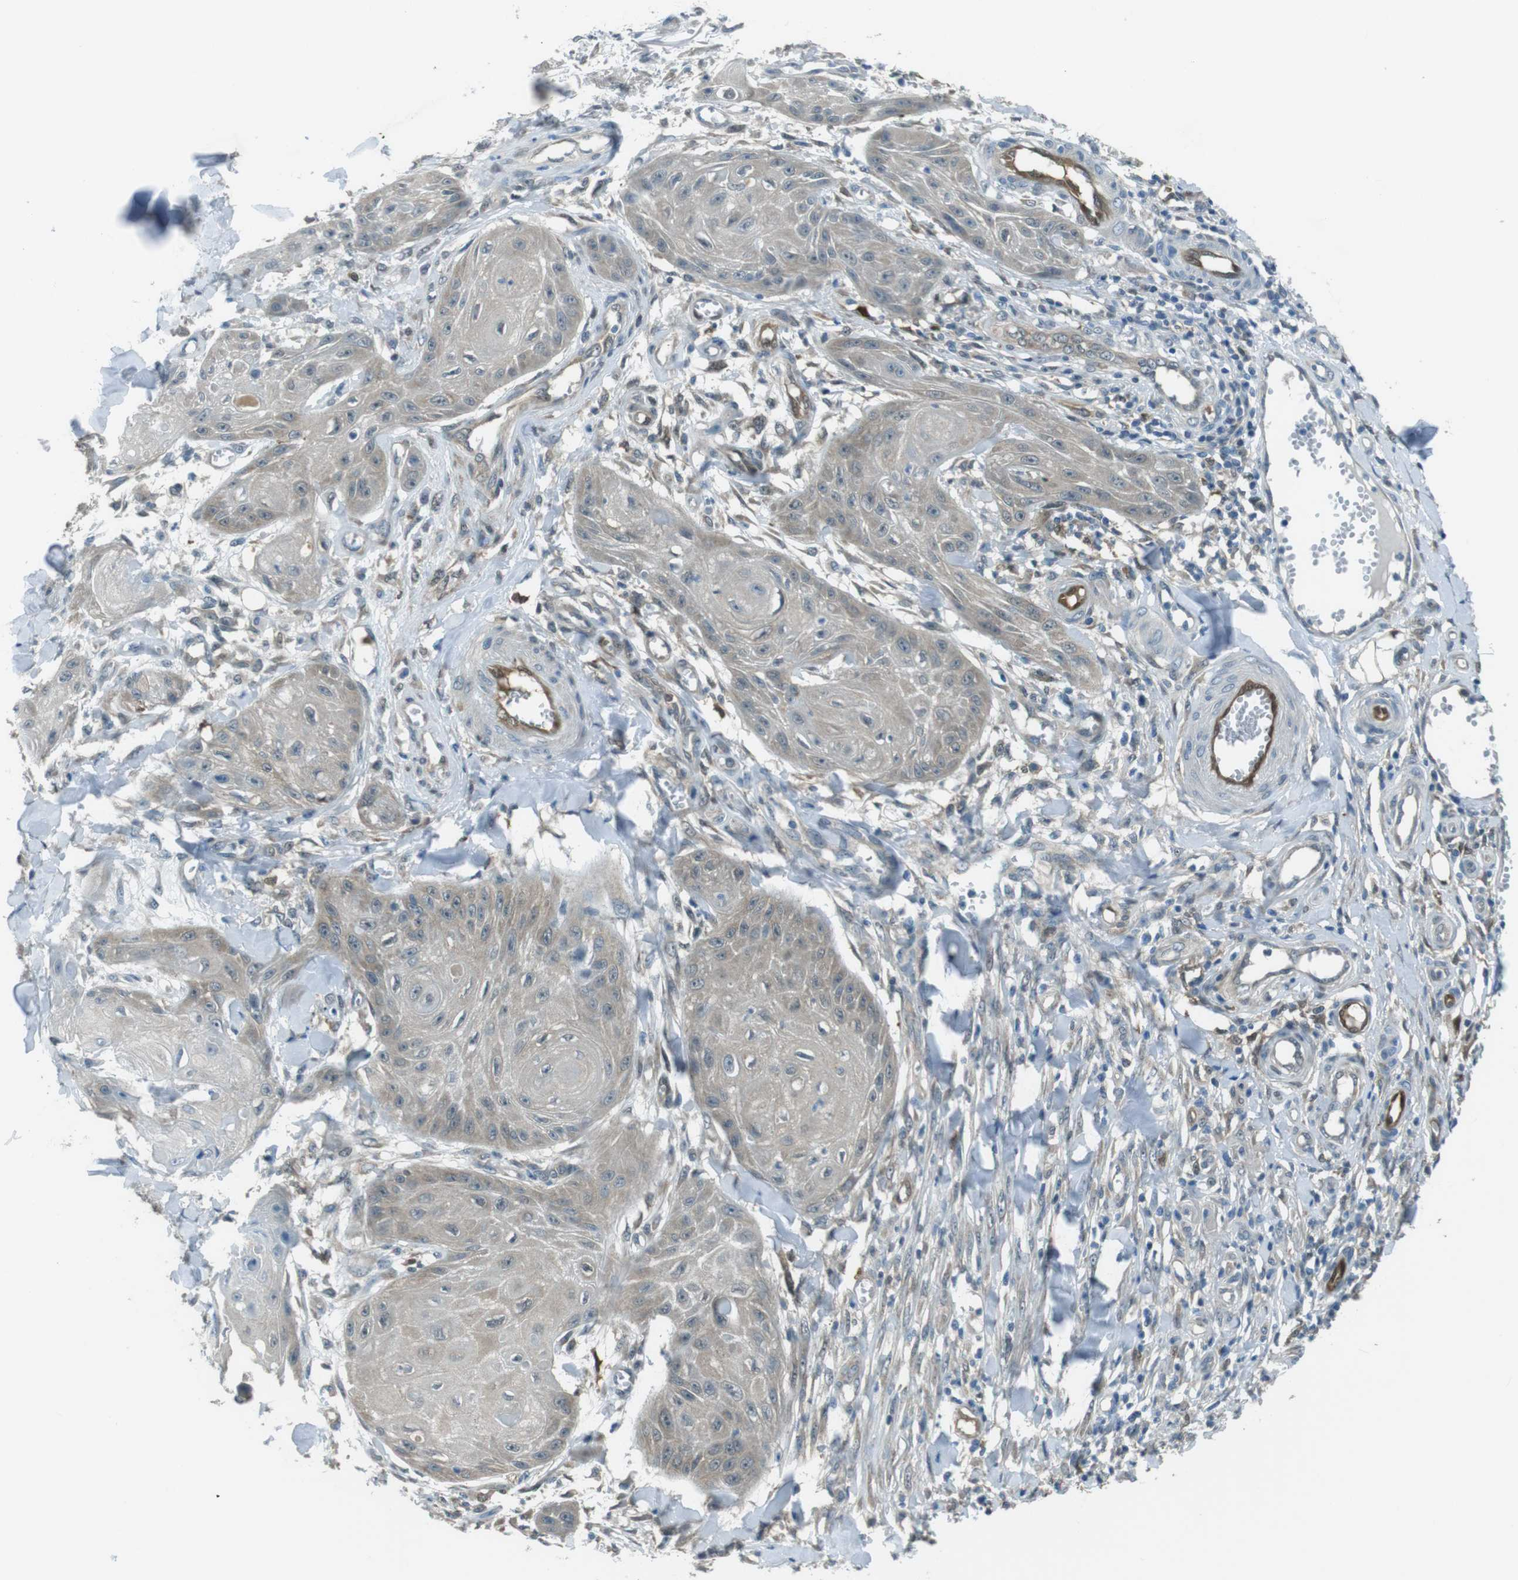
{"staining": {"intensity": "negative", "quantity": "none", "location": "none"}, "tissue": "skin cancer", "cell_type": "Tumor cells", "image_type": "cancer", "snomed": [{"axis": "morphology", "description": "Squamous cell carcinoma, NOS"}, {"axis": "topography", "description": "Skin"}], "caption": "This micrograph is of skin squamous cell carcinoma stained with immunohistochemistry (IHC) to label a protein in brown with the nuclei are counter-stained blue. There is no expression in tumor cells.", "gene": "MFAP3", "patient": {"sex": "male", "age": 74}}